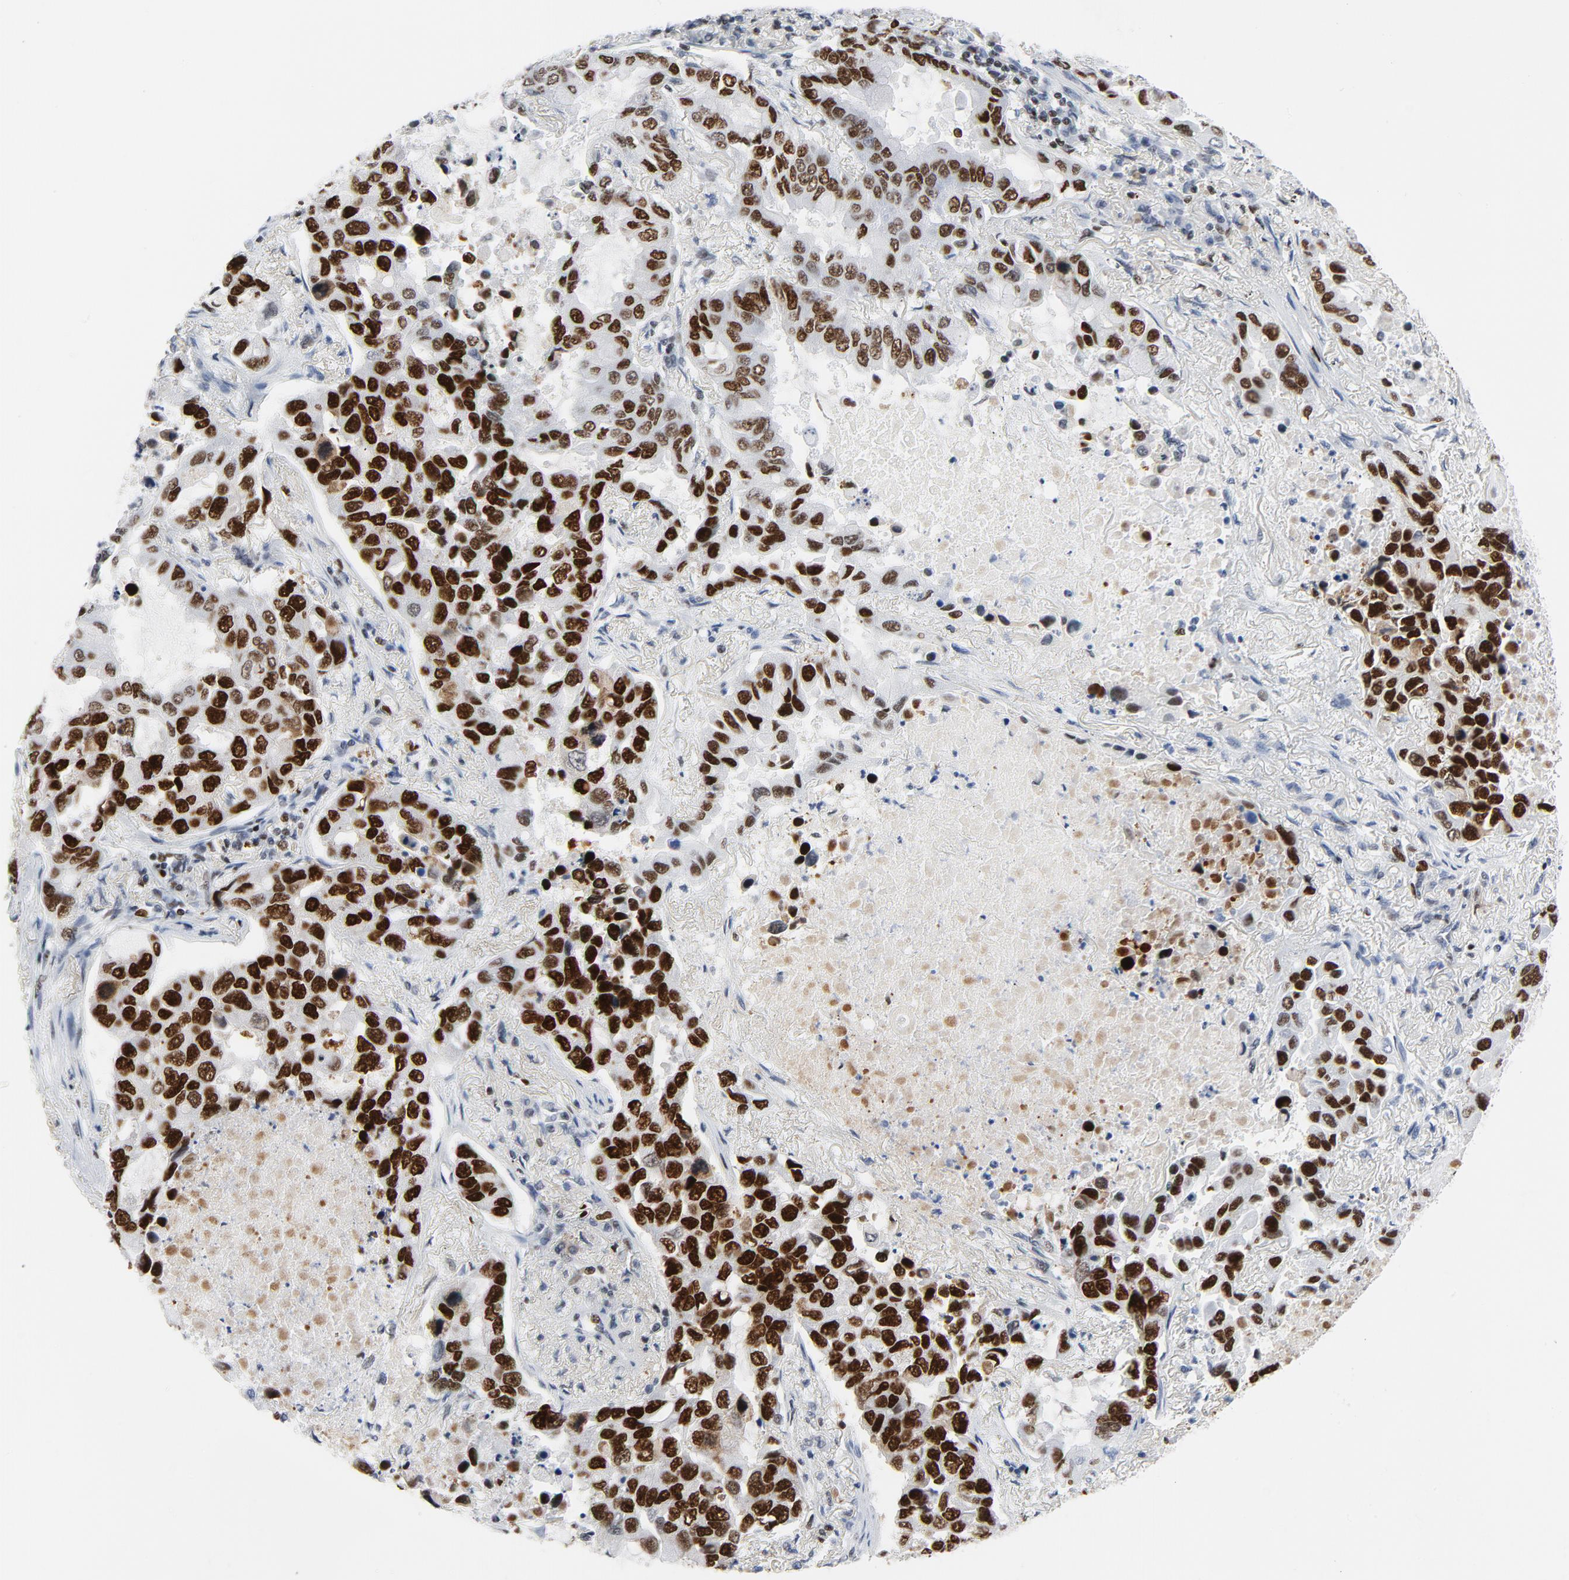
{"staining": {"intensity": "strong", "quantity": ">75%", "location": "nuclear"}, "tissue": "lung cancer", "cell_type": "Tumor cells", "image_type": "cancer", "snomed": [{"axis": "morphology", "description": "Adenocarcinoma, NOS"}, {"axis": "topography", "description": "Lung"}], "caption": "This photomicrograph reveals lung cancer (adenocarcinoma) stained with immunohistochemistry (IHC) to label a protein in brown. The nuclear of tumor cells show strong positivity for the protein. Nuclei are counter-stained blue.", "gene": "POLD1", "patient": {"sex": "male", "age": 64}}